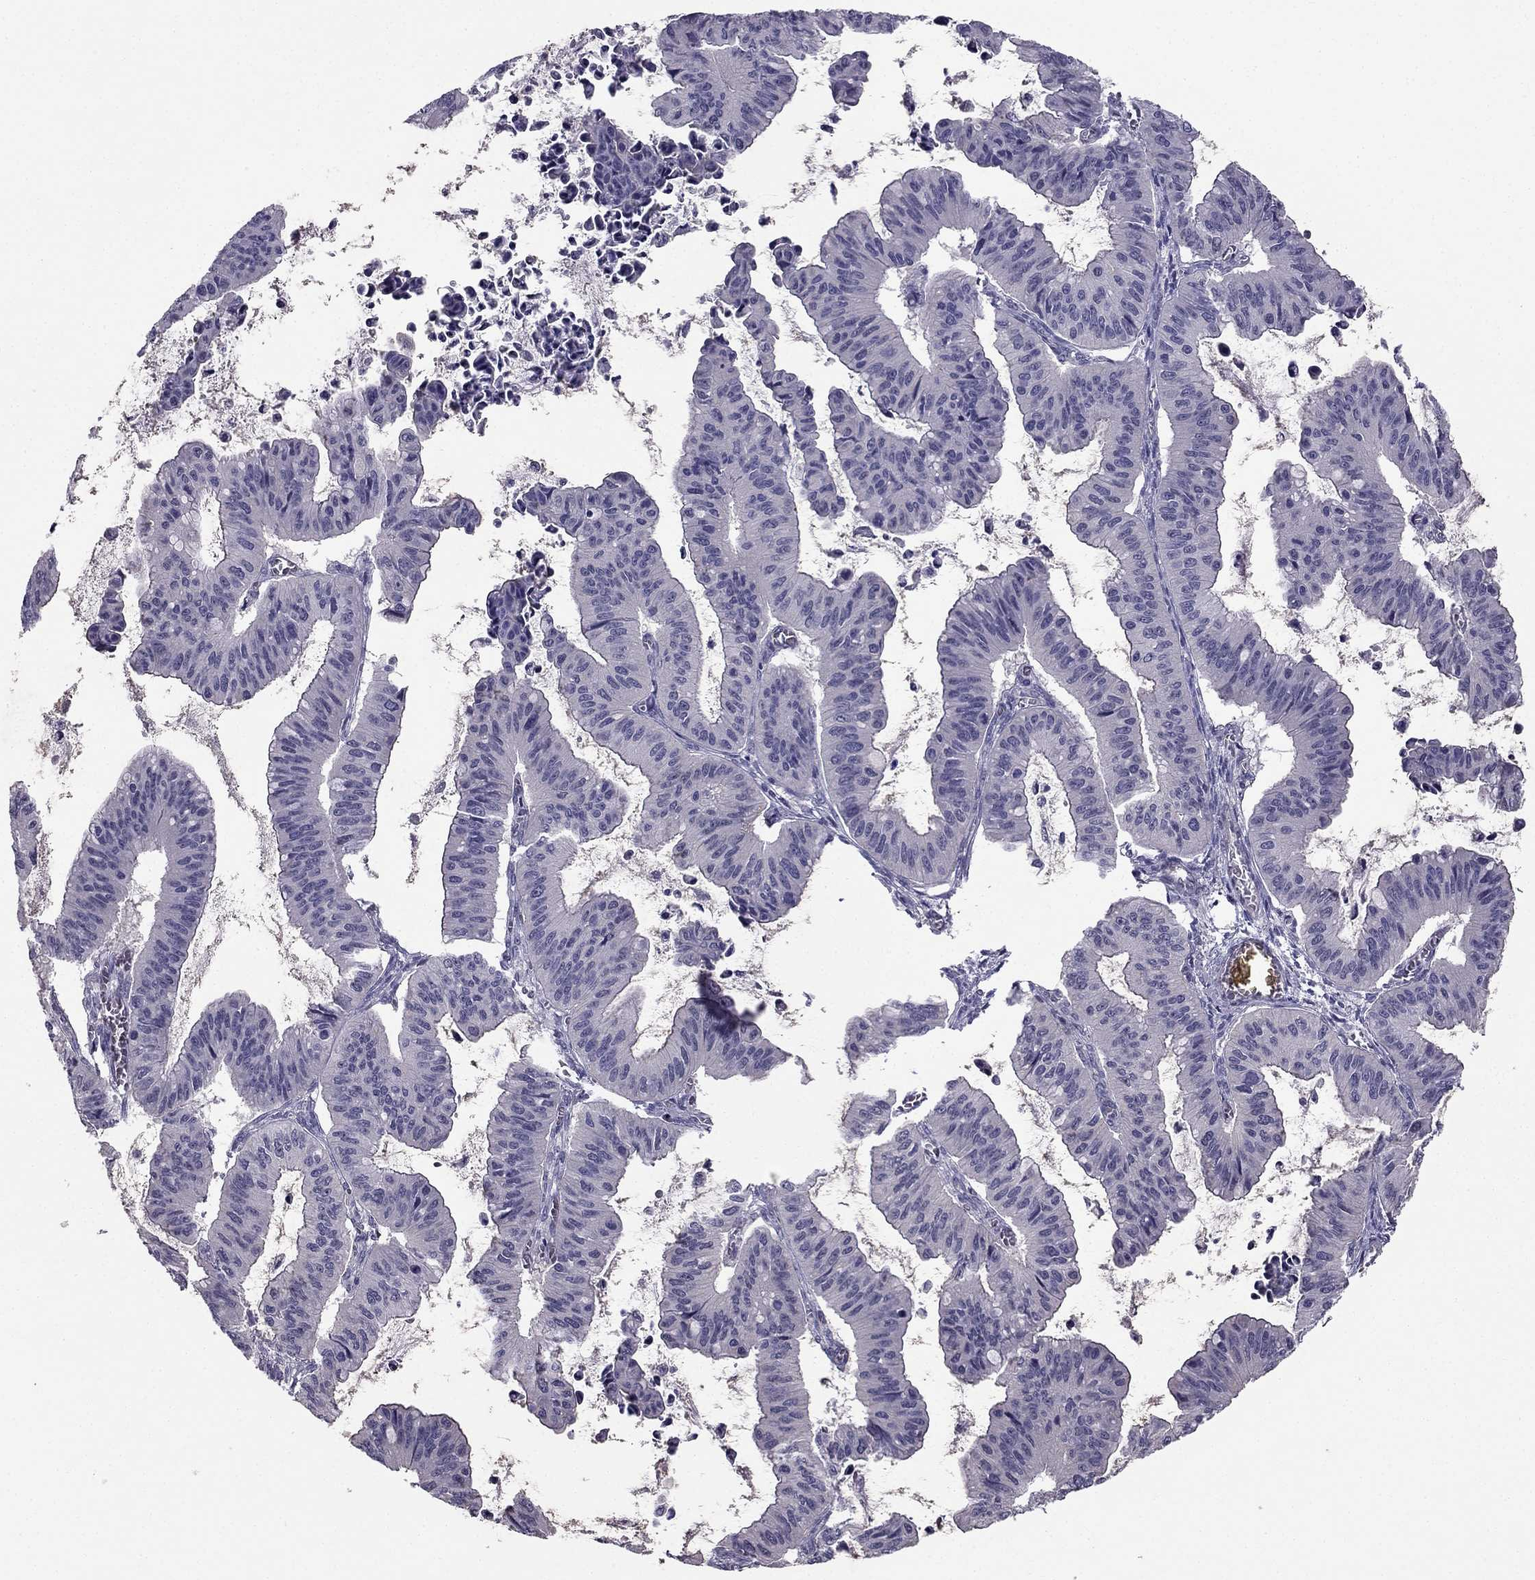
{"staining": {"intensity": "negative", "quantity": "none", "location": "none"}, "tissue": "ovarian cancer", "cell_type": "Tumor cells", "image_type": "cancer", "snomed": [{"axis": "morphology", "description": "Cystadenocarcinoma, mucinous, NOS"}, {"axis": "topography", "description": "Ovary"}], "caption": "Image shows no significant protein staining in tumor cells of ovarian cancer (mucinous cystadenocarcinoma). (DAB (3,3'-diaminobenzidine) immunohistochemistry with hematoxylin counter stain).", "gene": "HSFX1", "patient": {"sex": "female", "age": 72}}